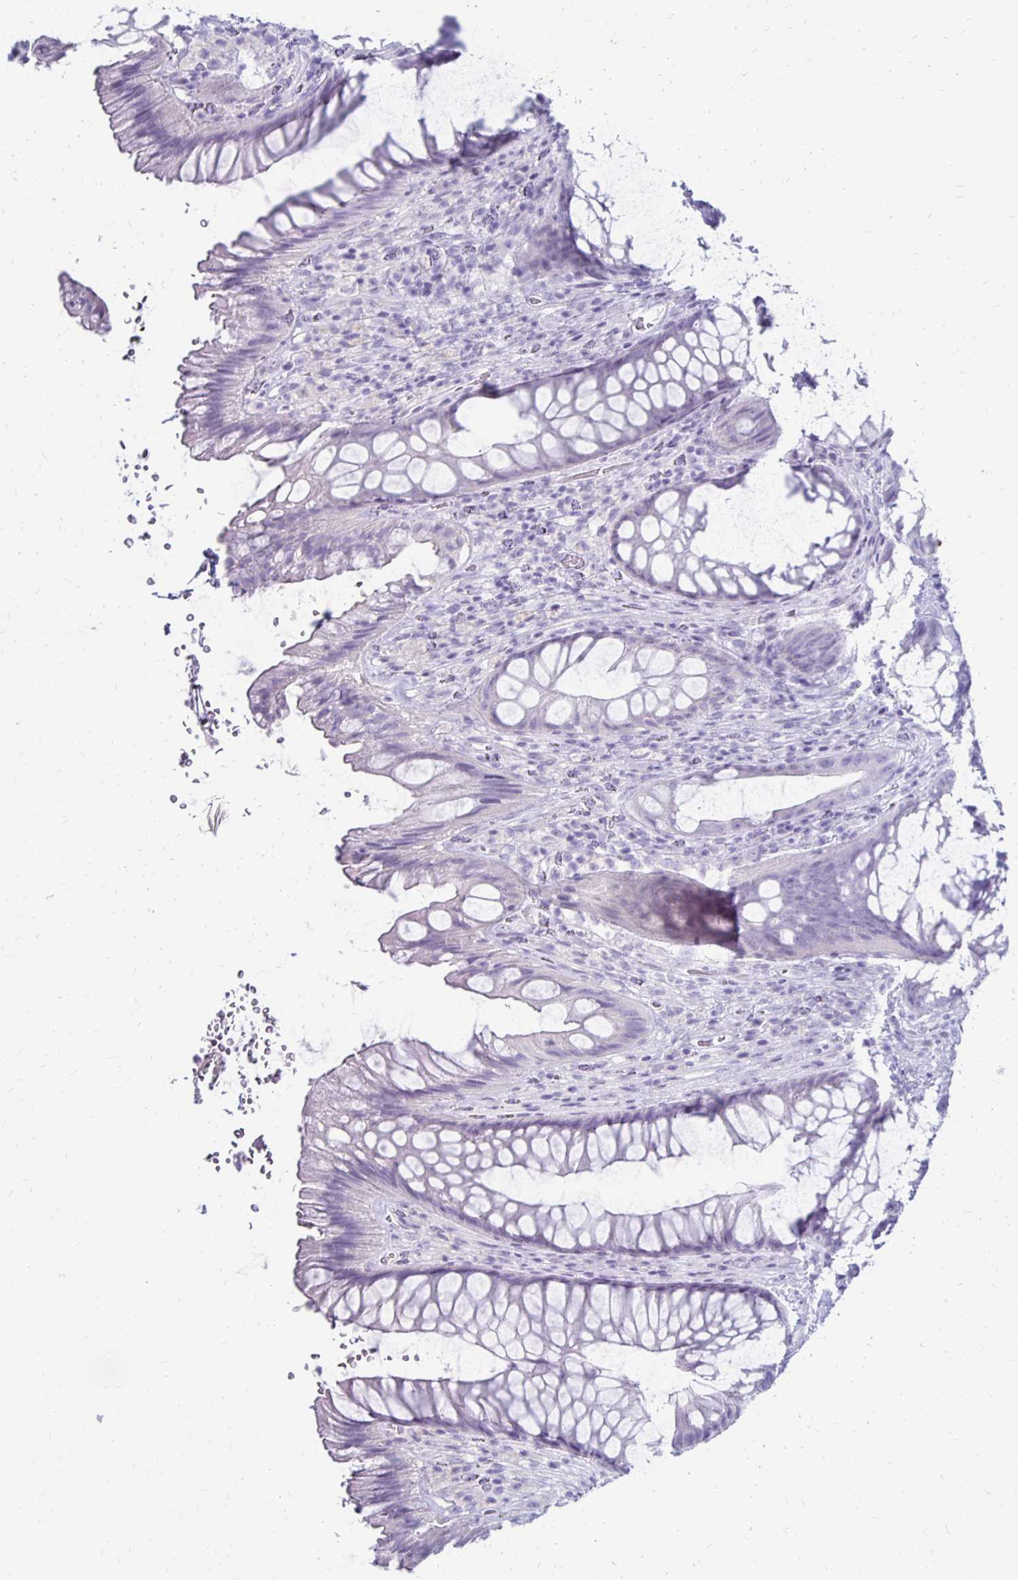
{"staining": {"intensity": "negative", "quantity": "none", "location": "none"}, "tissue": "rectum", "cell_type": "Glandular cells", "image_type": "normal", "snomed": [{"axis": "morphology", "description": "Normal tissue, NOS"}, {"axis": "topography", "description": "Rectum"}], "caption": "Immunohistochemistry (IHC) image of normal rectum: human rectum stained with DAB (3,3'-diaminobenzidine) reveals no significant protein expression in glandular cells.", "gene": "RYR1", "patient": {"sex": "male", "age": 53}}